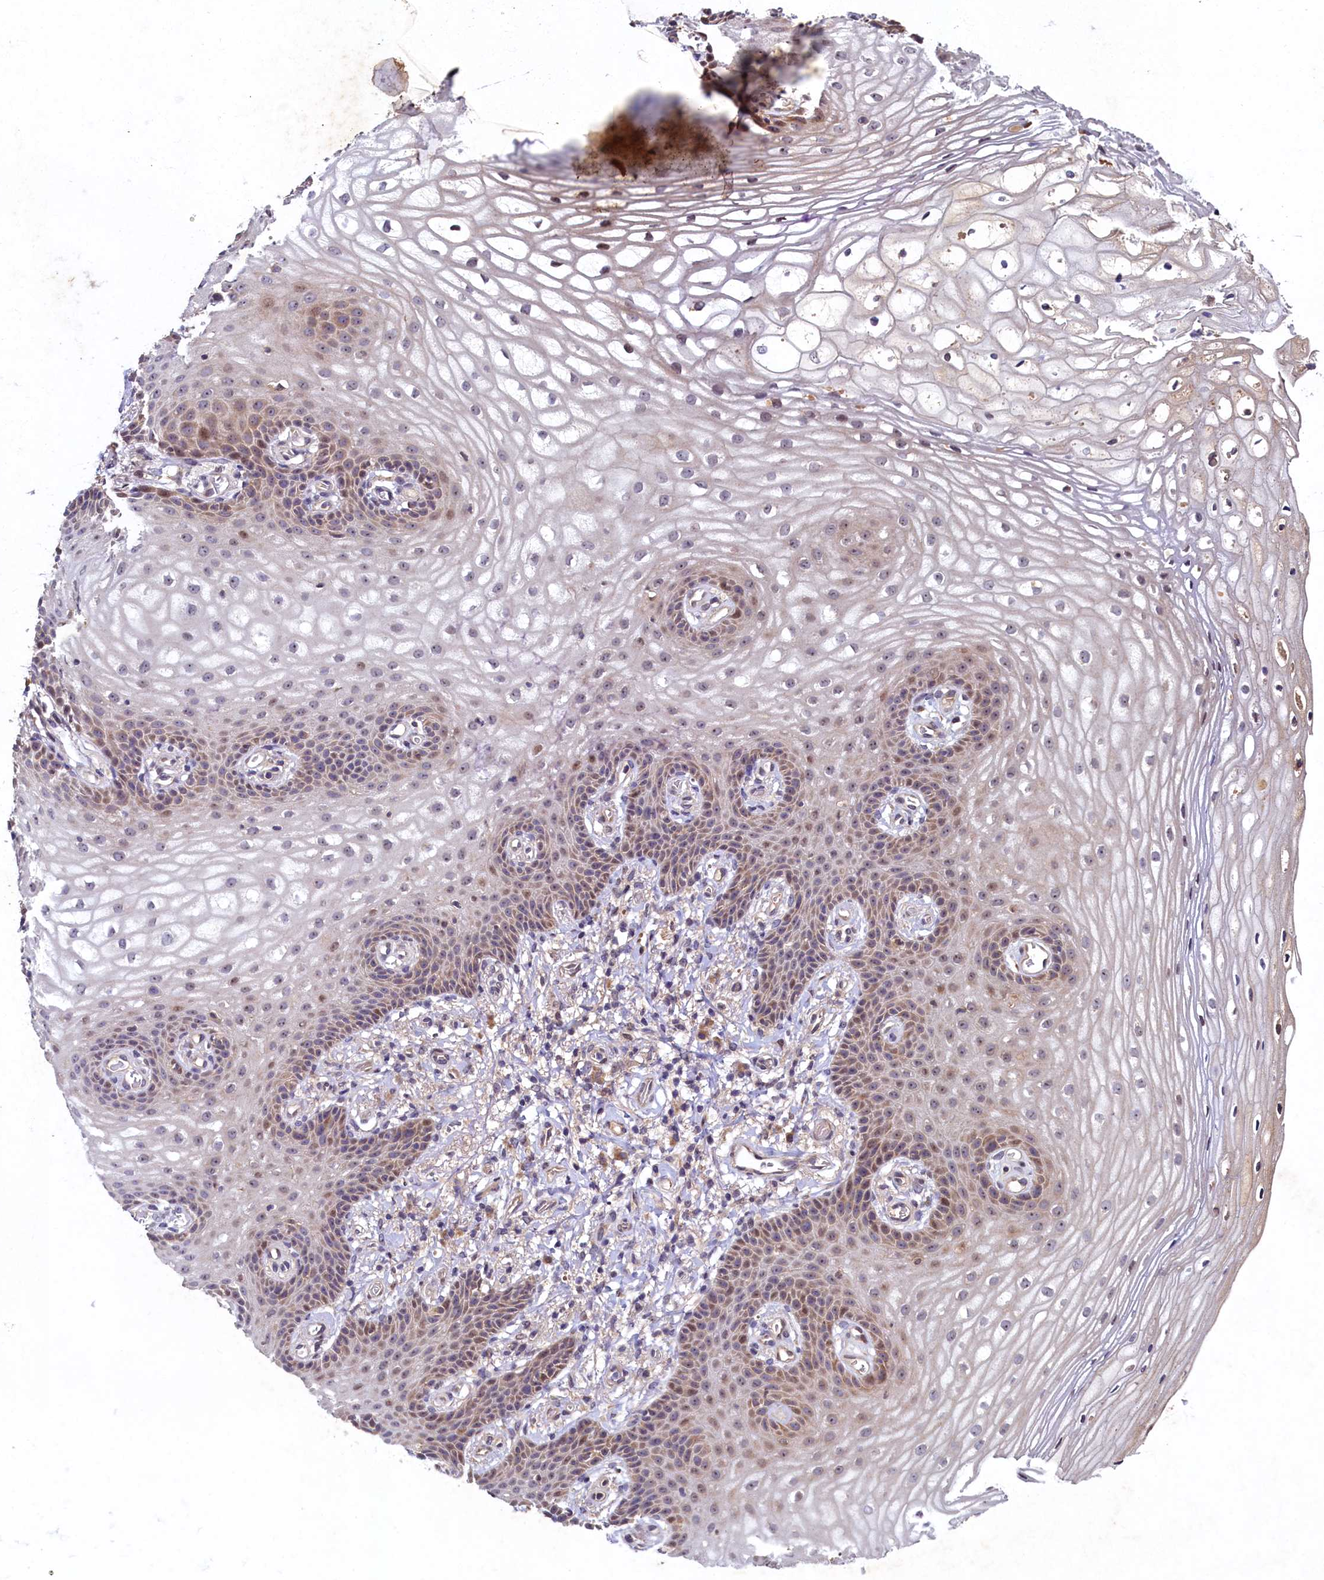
{"staining": {"intensity": "moderate", "quantity": "<25%", "location": "cytoplasmic/membranous,nuclear"}, "tissue": "vagina", "cell_type": "Squamous epithelial cells", "image_type": "normal", "snomed": [{"axis": "morphology", "description": "Normal tissue, NOS"}, {"axis": "topography", "description": "Vagina"}], "caption": "High-power microscopy captured an IHC photomicrograph of benign vagina, revealing moderate cytoplasmic/membranous,nuclear expression in approximately <25% of squamous epithelial cells. Nuclei are stained in blue.", "gene": "LATS2", "patient": {"sex": "female", "age": 60}}